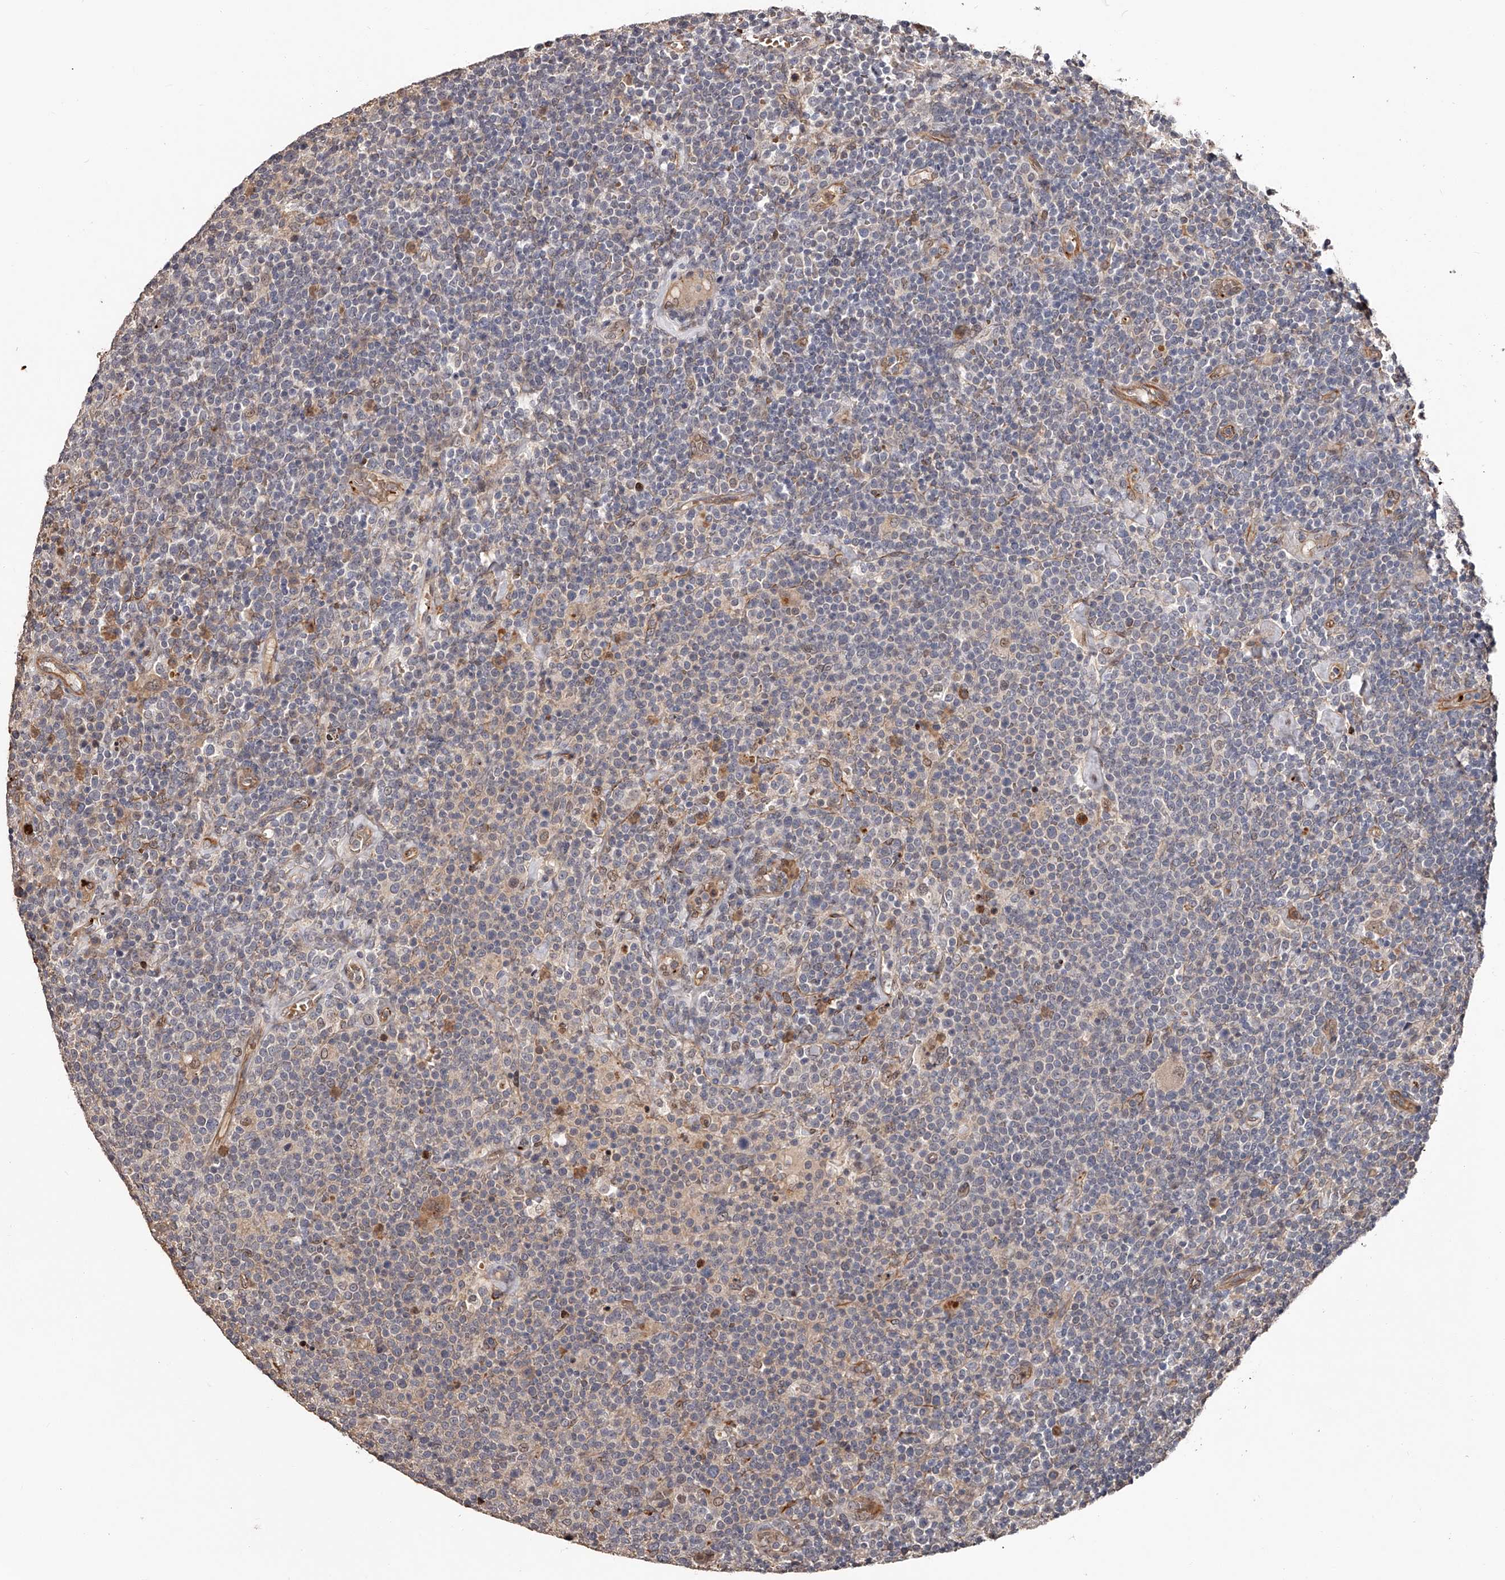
{"staining": {"intensity": "negative", "quantity": "none", "location": "none"}, "tissue": "lymphoma", "cell_type": "Tumor cells", "image_type": "cancer", "snomed": [{"axis": "morphology", "description": "Malignant lymphoma, non-Hodgkin's type, High grade"}, {"axis": "topography", "description": "Lymph node"}], "caption": "Immunohistochemical staining of lymphoma exhibits no significant expression in tumor cells. Nuclei are stained in blue.", "gene": "URGCP", "patient": {"sex": "male", "age": 61}}